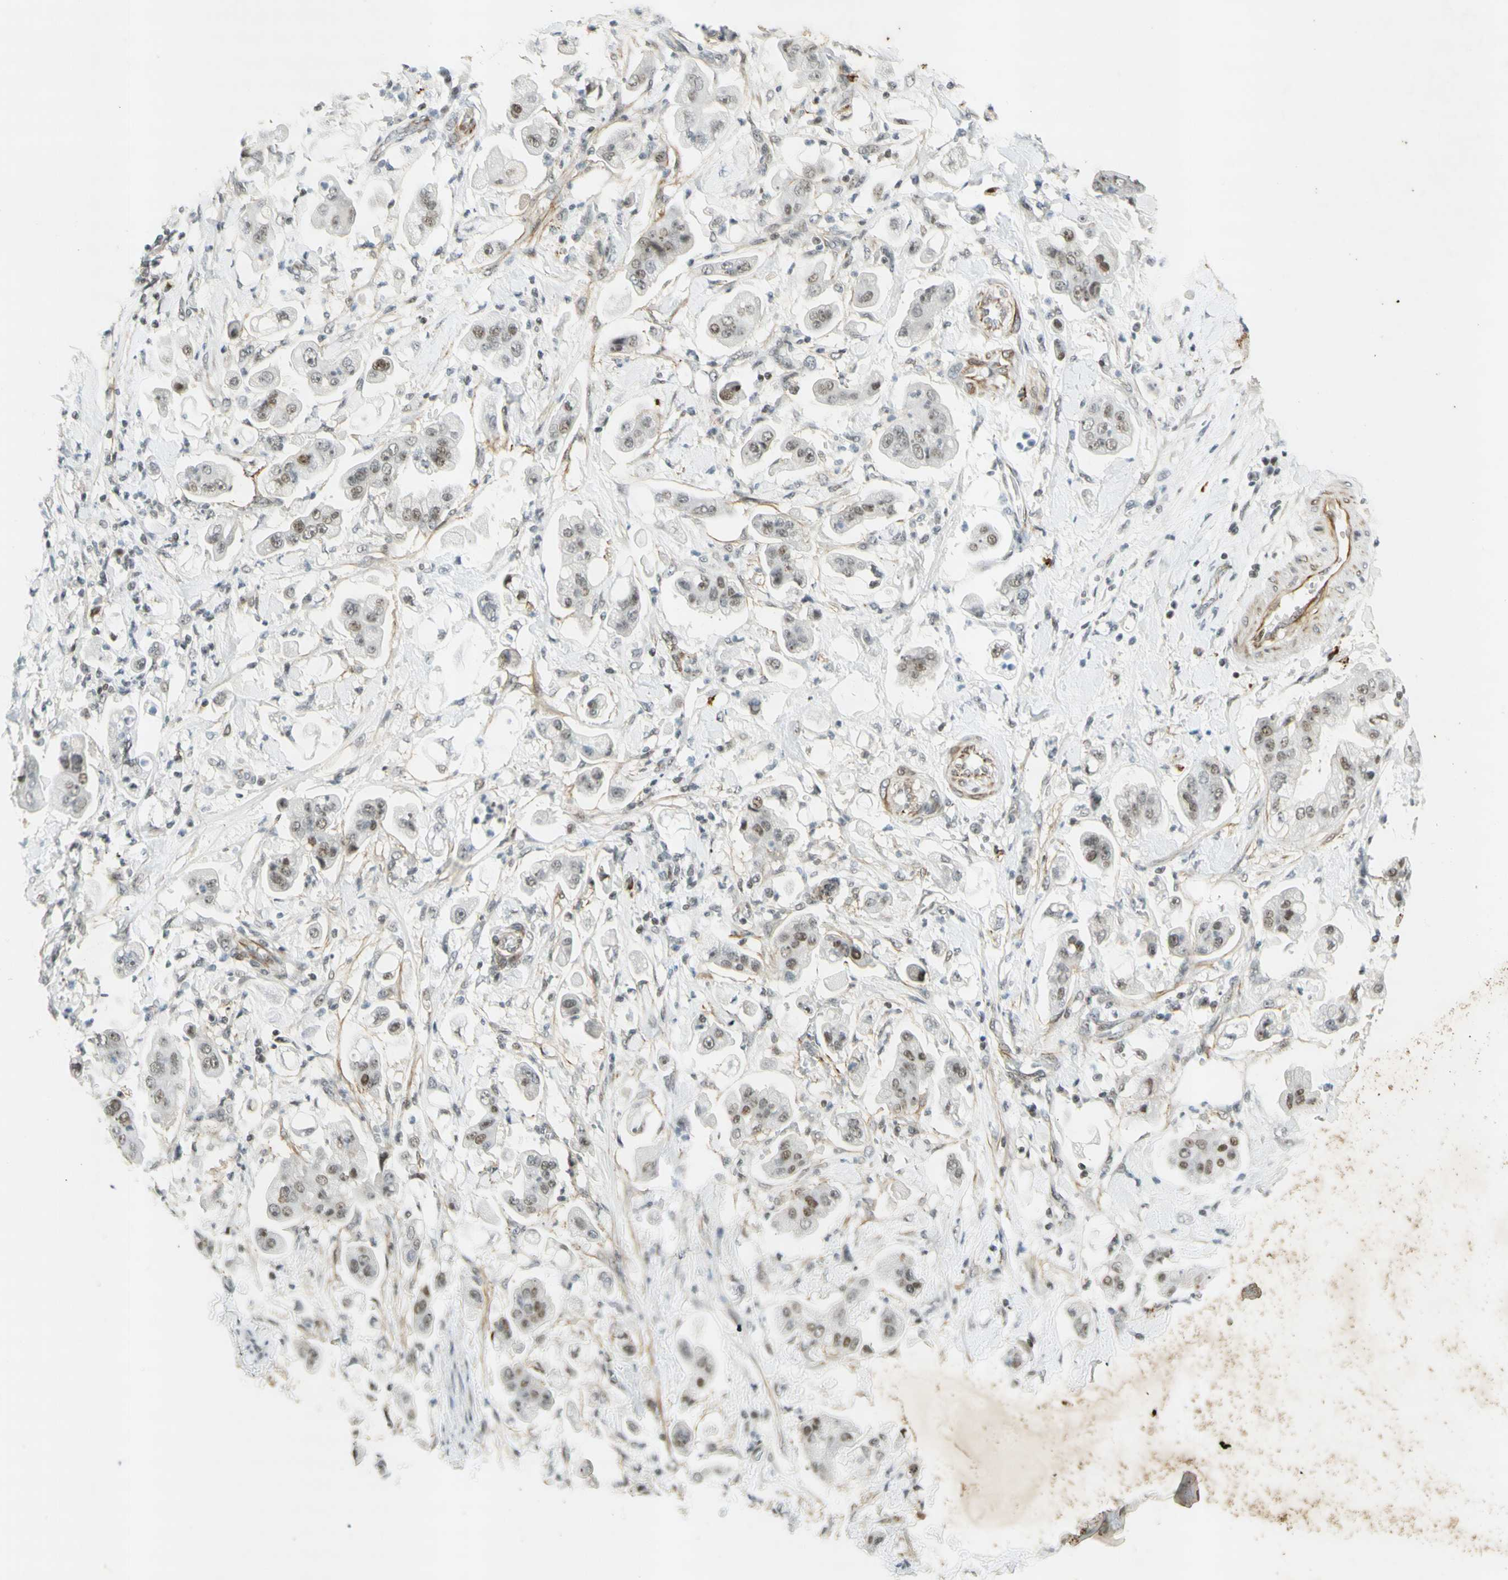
{"staining": {"intensity": "moderate", "quantity": "25%-75%", "location": "nuclear"}, "tissue": "stomach cancer", "cell_type": "Tumor cells", "image_type": "cancer", "snomed": [{"axis": "morphology", "description": "Adenocarcinoma, NOS"}, {"axis": "topography", "description": "Stomach"}], "caption": "This is a photomicrograph of immunohistochemistry staining of adenocarcinoma (stomach), which shows moderate positivity in the nuclear of tumor cells.", "gene": "IRF1", "patient": {"sex": "male", "age": 62}}